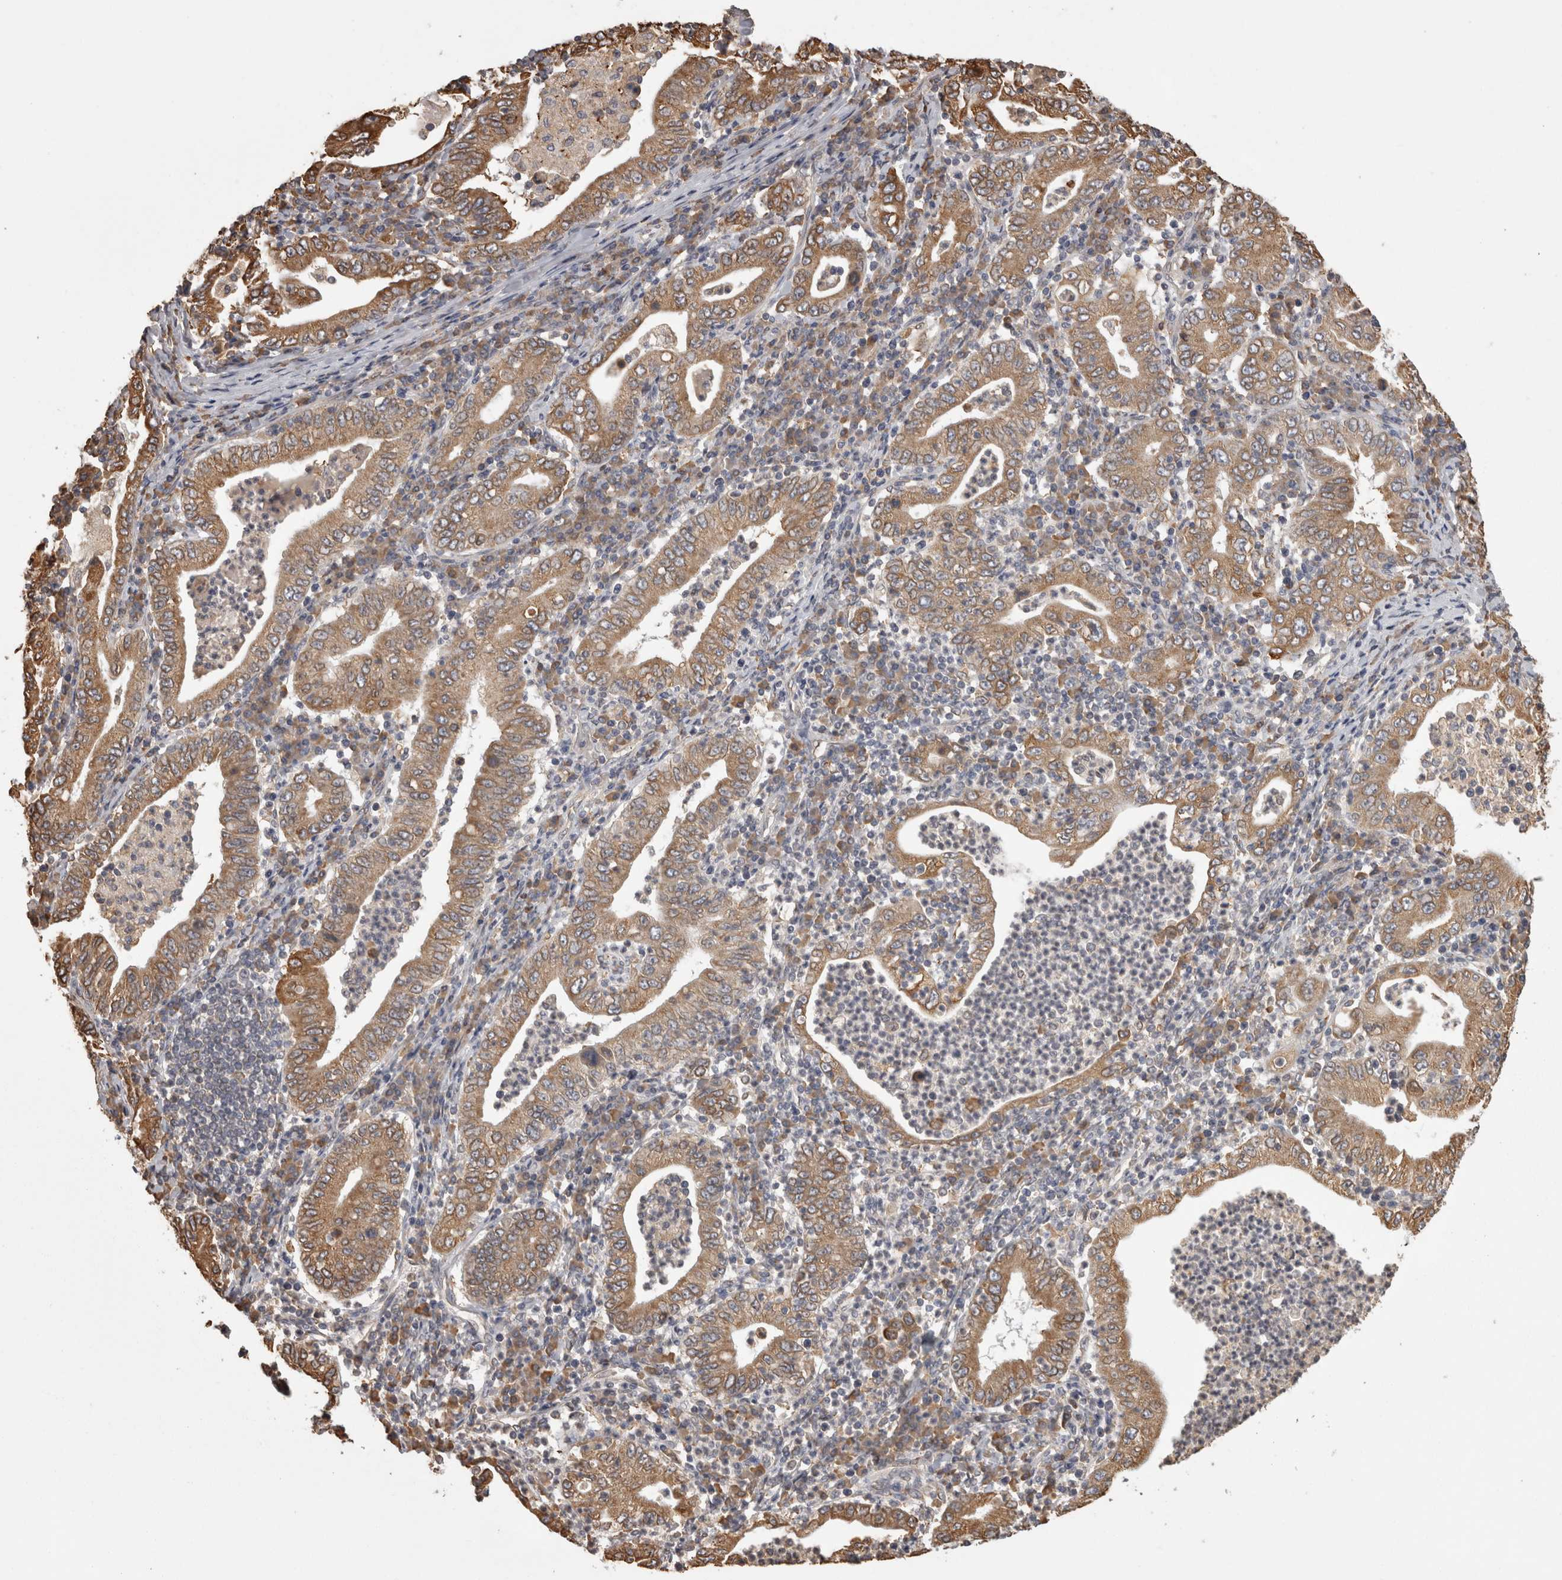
{"staining": {"intensity": "moderate", "quantity": ">75%", "location": "cytoplasmic/membranous"}, "tissue": "stomach cancer", "cell_type": "Tumor cells", "image_type": "cancer", "snomed": [{"axis": "morphology", "description": "Normal tissue, NOS"}, {"axis": "morphology", "description": "Adenocarcinoma, NOS"}, {"axis": "topography", "description": "Esophagus"}, {"axis": "topography", "description": "Stomach, upper"}, {"axis": "topography", "description": "Peripheral nerve tissue"}], "caption": "Stomach adenocarcinoma tissue demonstrates moderate cytoplasmic/membranous staining in about >75% of tumor cells", "gene": "PON2", "patient": {"sex": "male", "age": 62}}